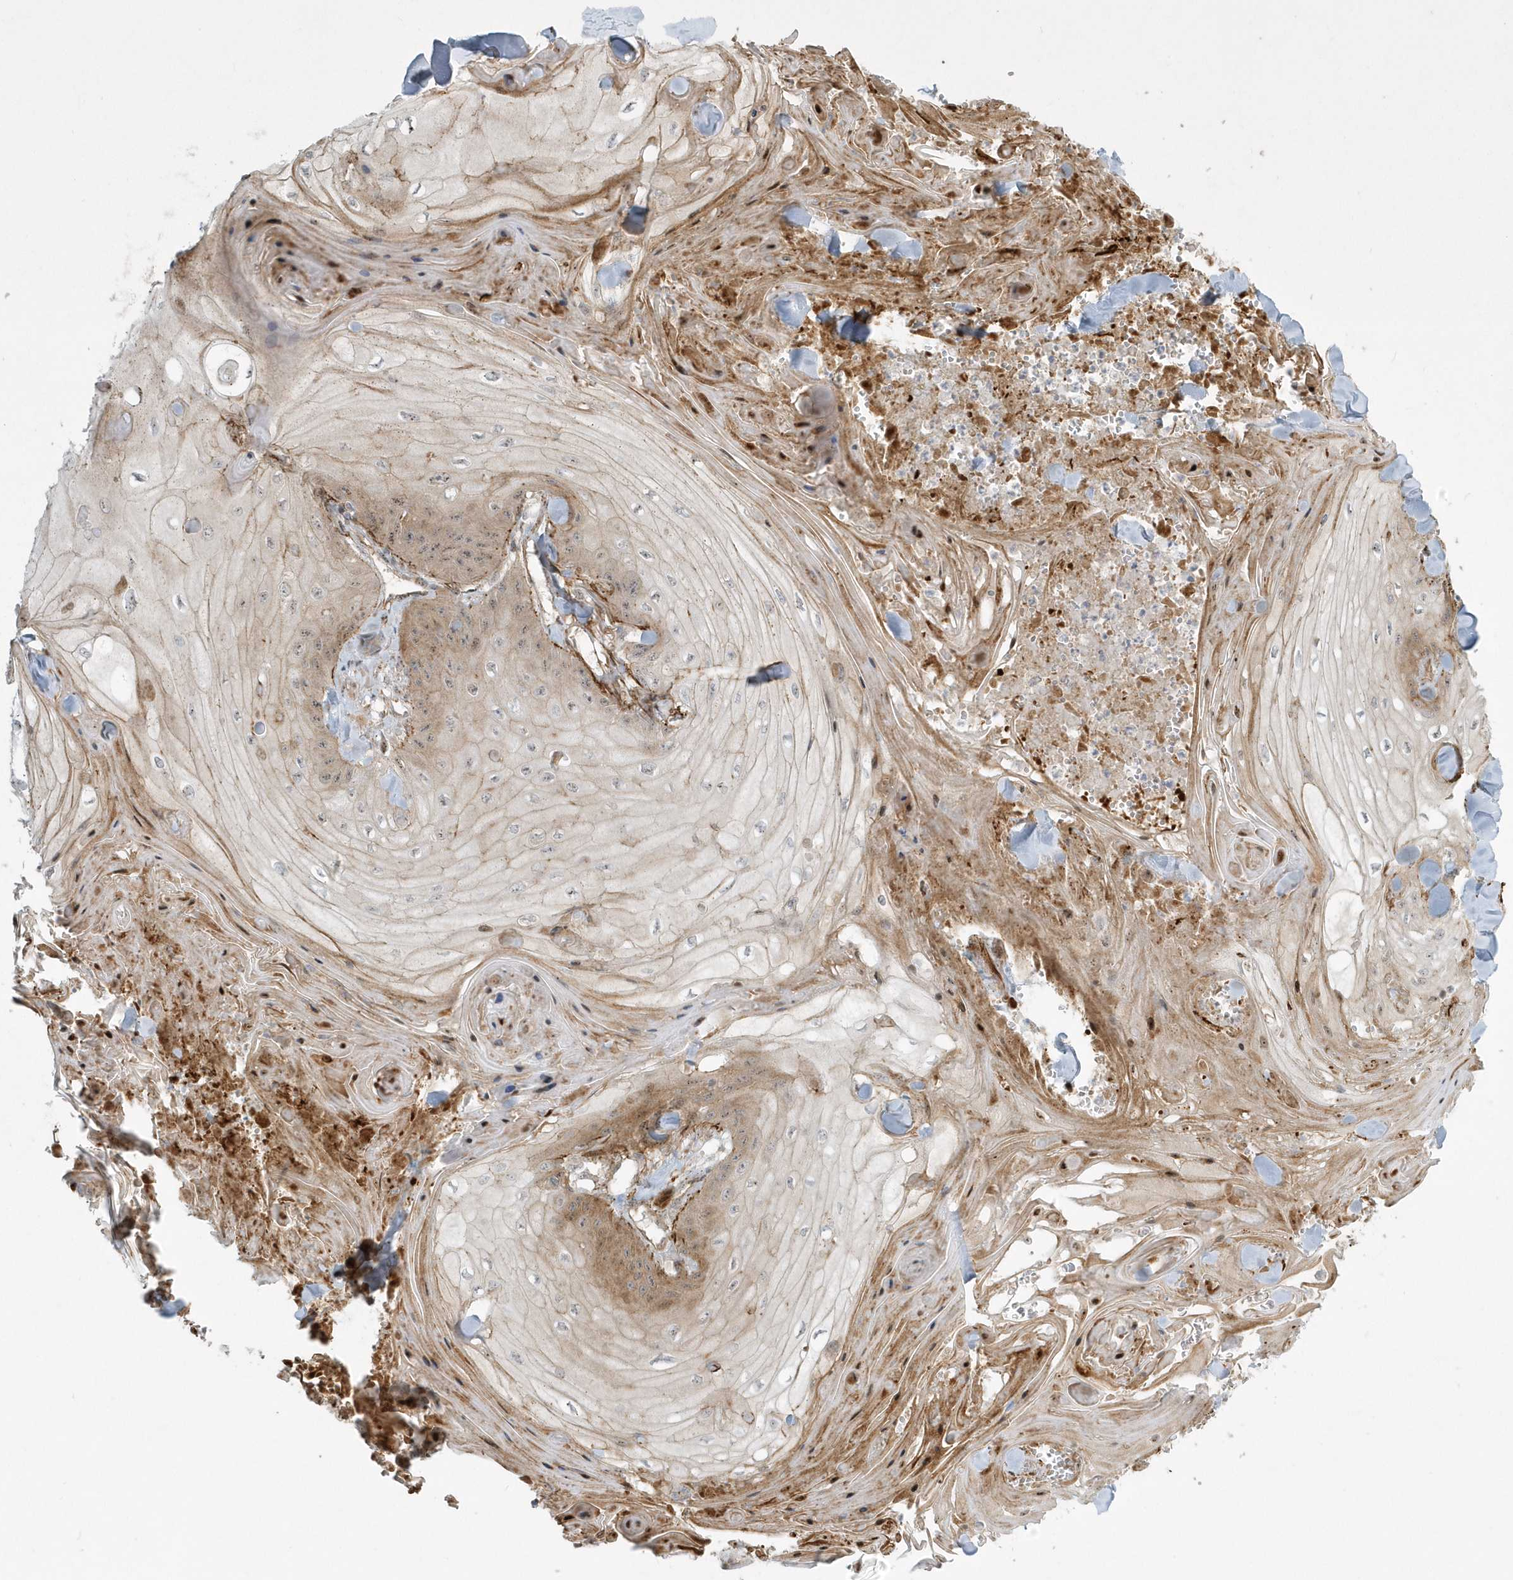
{"staining": {"intensity": "moderate", "quantity": "25%-75%", "location": "cytoplasmic/membranous"}, "tissue": "skin cancer", "cell_type": "Tumor cells", "image_type": "cancer", "snomed": [{"axis": "morphology", "description": "Squamous cell carcinoma, NOS"}, {"axis": "topography", "description": "Skin"}], "caption": "Skin cancer (squamous cell carcinoma) tissue shows moderate cytoplasmic/membranous positivity in about 25%-75% of tumor cells Using DAB (3,3'-diaminobenzidine) (brown) and hematoxylin (blue) stains, captured at high magnification using brightfield microscopy.", "gene": "MASP2", "patient": {"sex": "male", "age": 74}}